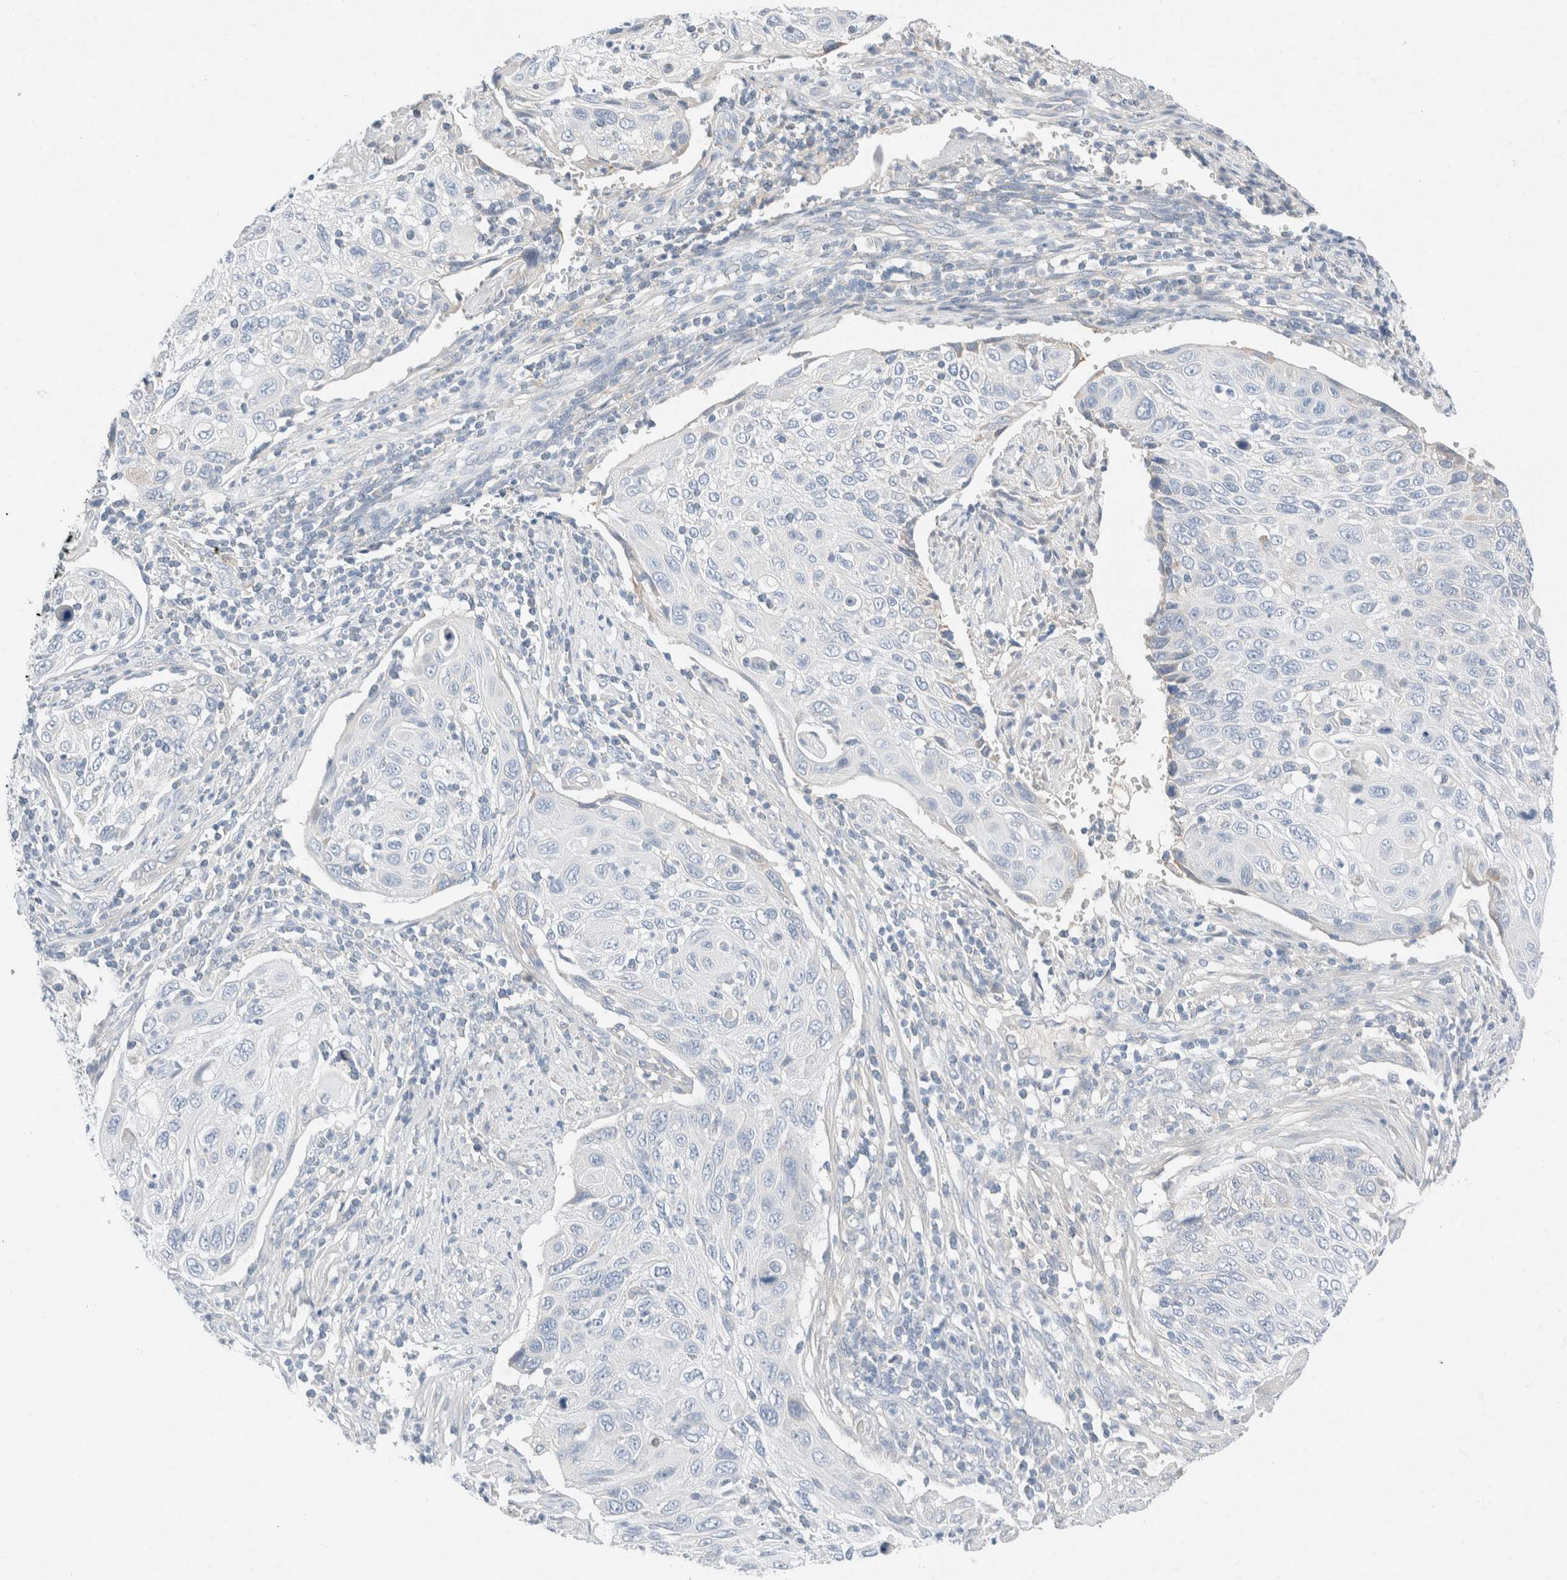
{"staining": {"intensity": "negative", "quantity": "none", "location": "none"}, "tissue": "cervical cancer", "cell_type": "Tumor cells", "image_type": "cancer", "snomed": [{"axis": "morphology", "description": "Squamous cell carcinoma, NOS"}, {"axis": "topography", "description": "Cervix"}], "caption": "Histopathology image shows no significant protein staining in tumor cells of cervical cancer (squamous cell carcinoma). (DAB (3,3'-diaminobenzidine) immunohistochemistry (IHC) visualized using brightfield microscopy, high magnification).", "gene": "PCM1", "patient": {"sex": "female", "age": 70}}